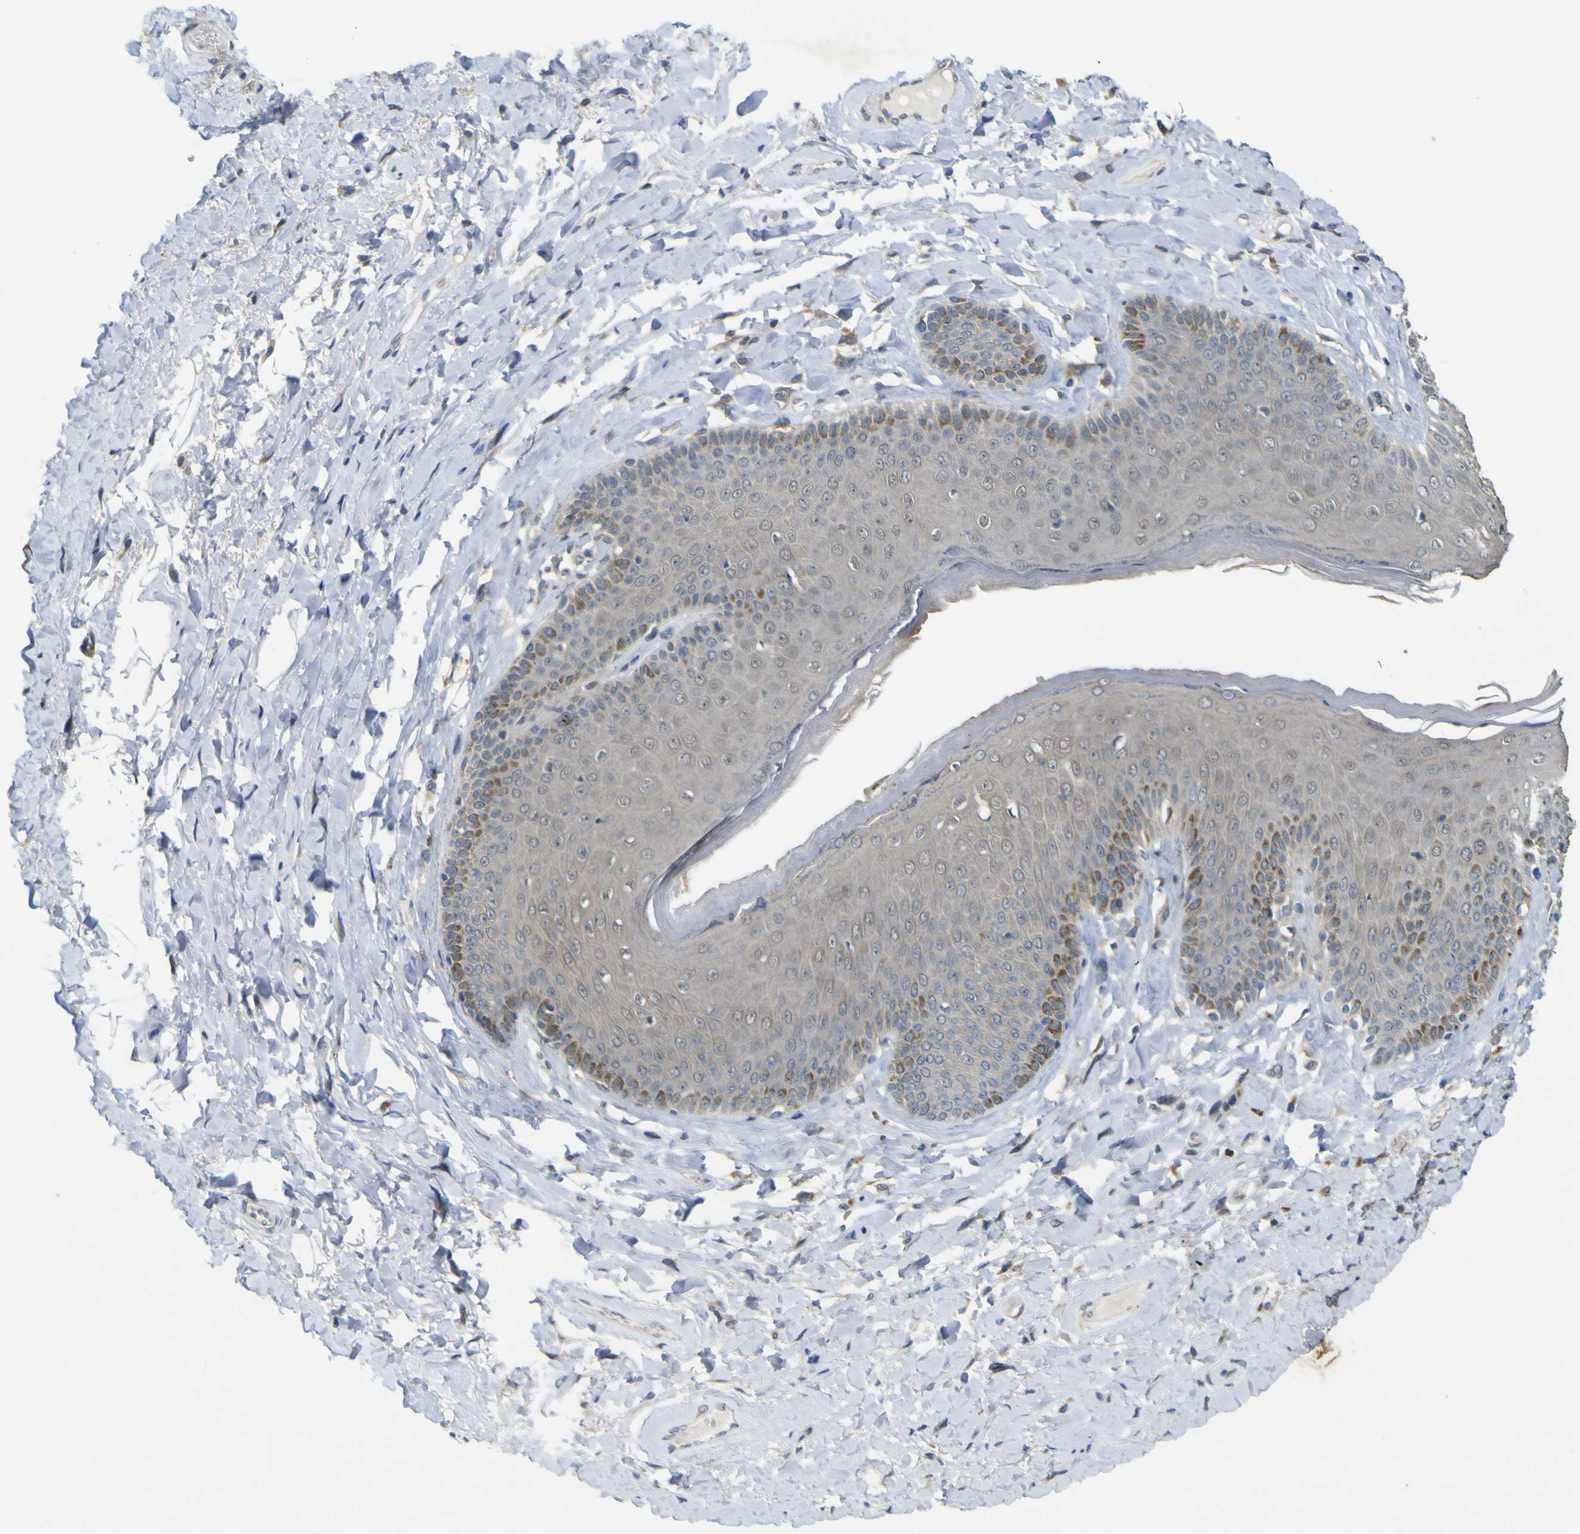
{"staining": {"intensity": "negative", "quantity": "none", "location": "none"}, "tissue": "skin", "cell_type": "Epidermal cells", "image_type": "normal", "snomed": [{"axis": "morphology", "description": "Normal tissue, NOS"}, {"axis": "topography", "description": "Anal"}], "caption": "IHC image of benign human skin stained for a protein (brown), which exhibits no staining in epidermal cells.", "gene": "IGF2R", "patient": {"sex": "male", "age": 69}}